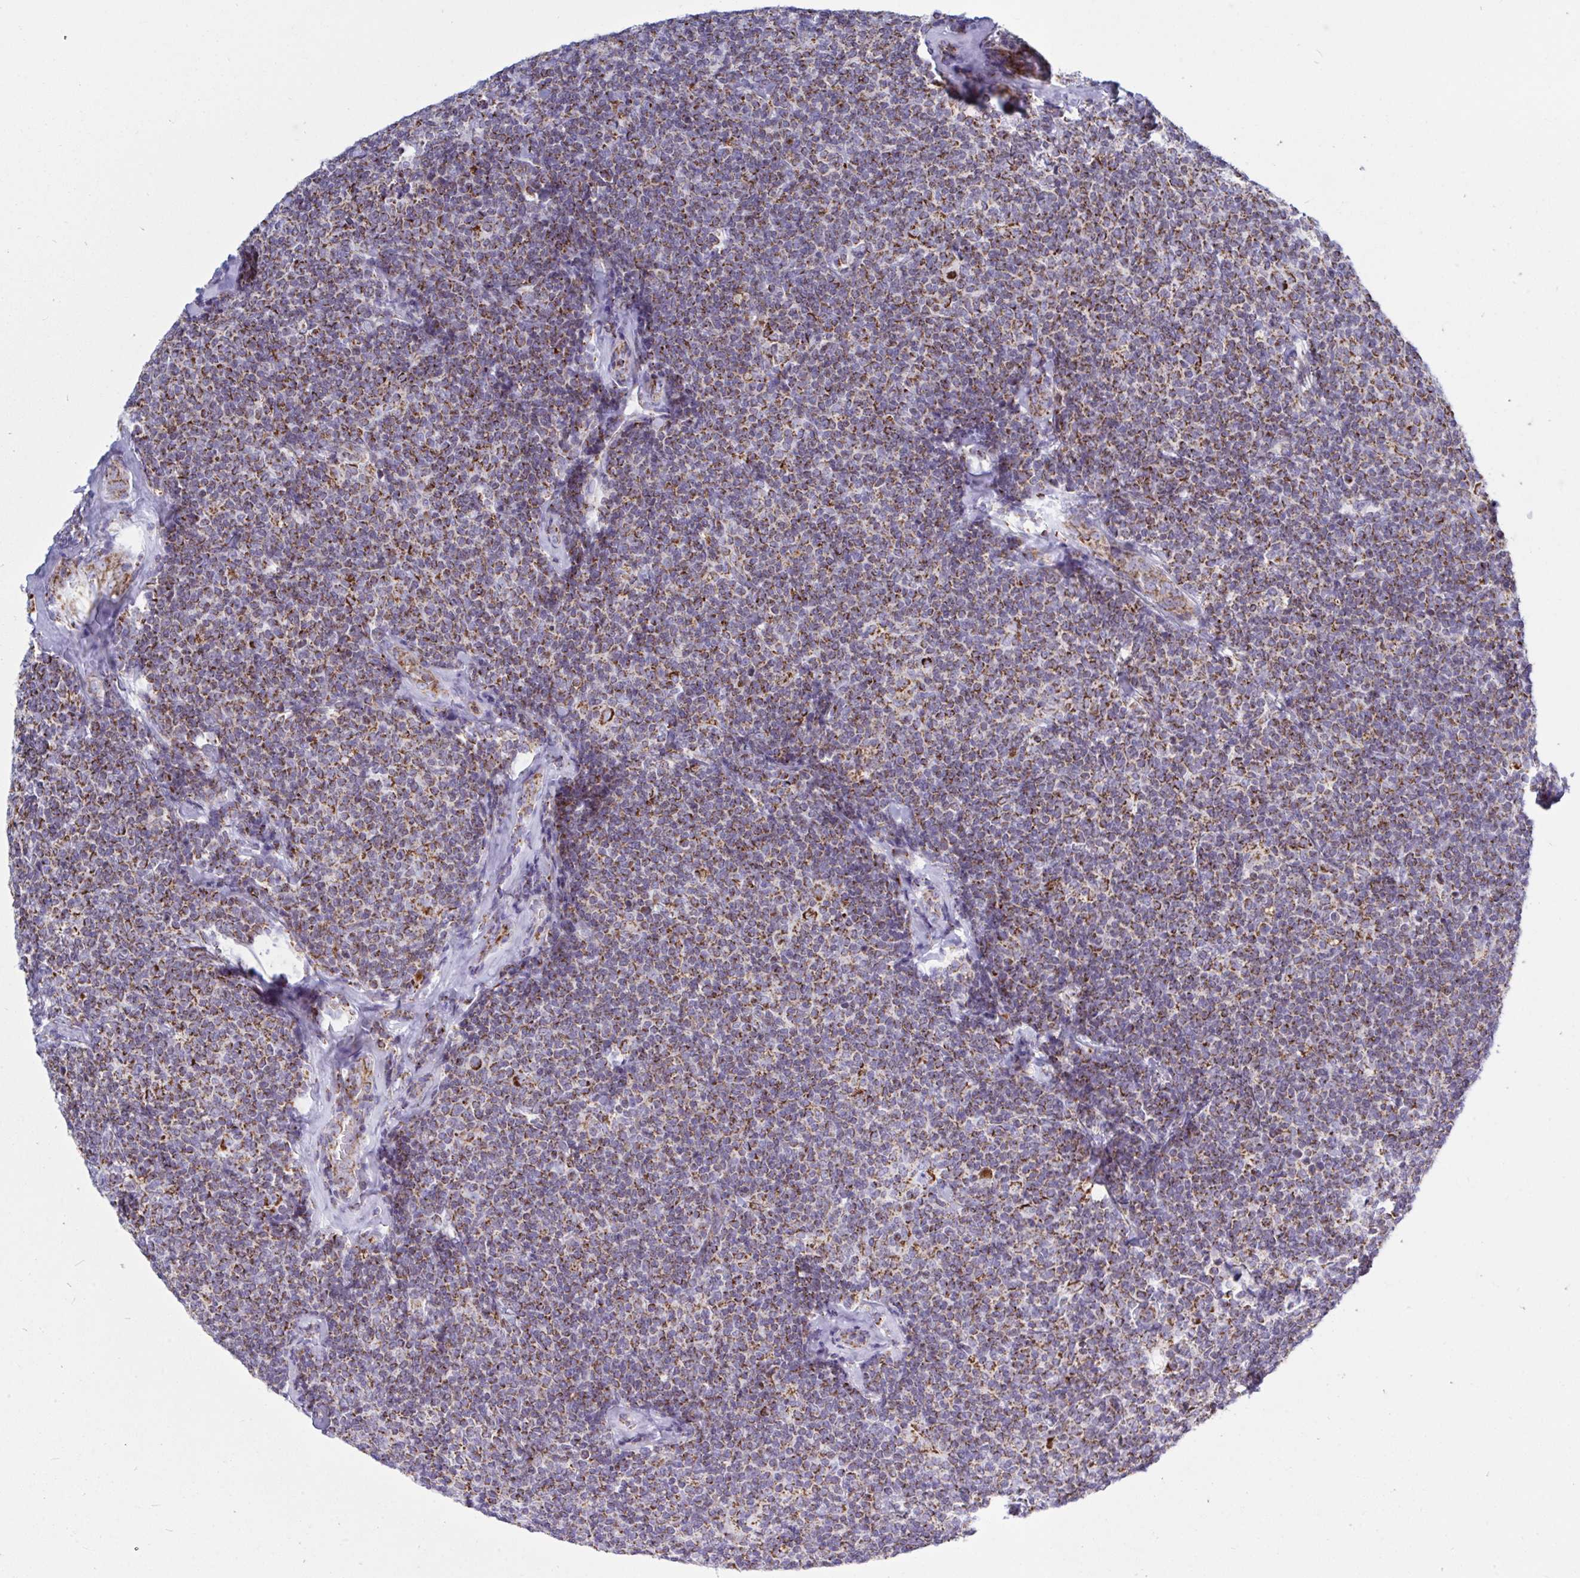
{"staining": {"intensity": "moderate", "quantity": "25%-75%", "location": "cytoplasmic/membranous"}, "tissue": "lymphoma", "cell_type": "Tumor cells", "image_type": "cancer", "snomed": [{"axis": "morphology", "description": "Malignant lymphoma, non-Hodgkin's type, Low grade"}, {"axis": "topography", "description": "Lymph node"}], "caption": "Immunohistochemistry photomicrograph of neoplastic tissue: human lymphoma stained using immunohistochemistry displays medium levels of moderate protein expression localized specifically in the cytoplasmic/membranous of tumor cells, appearing as a cytoplasmic/membranous brown color.", "gene": "HSPE1", "patient": {"sex": "female", "age": 56}}